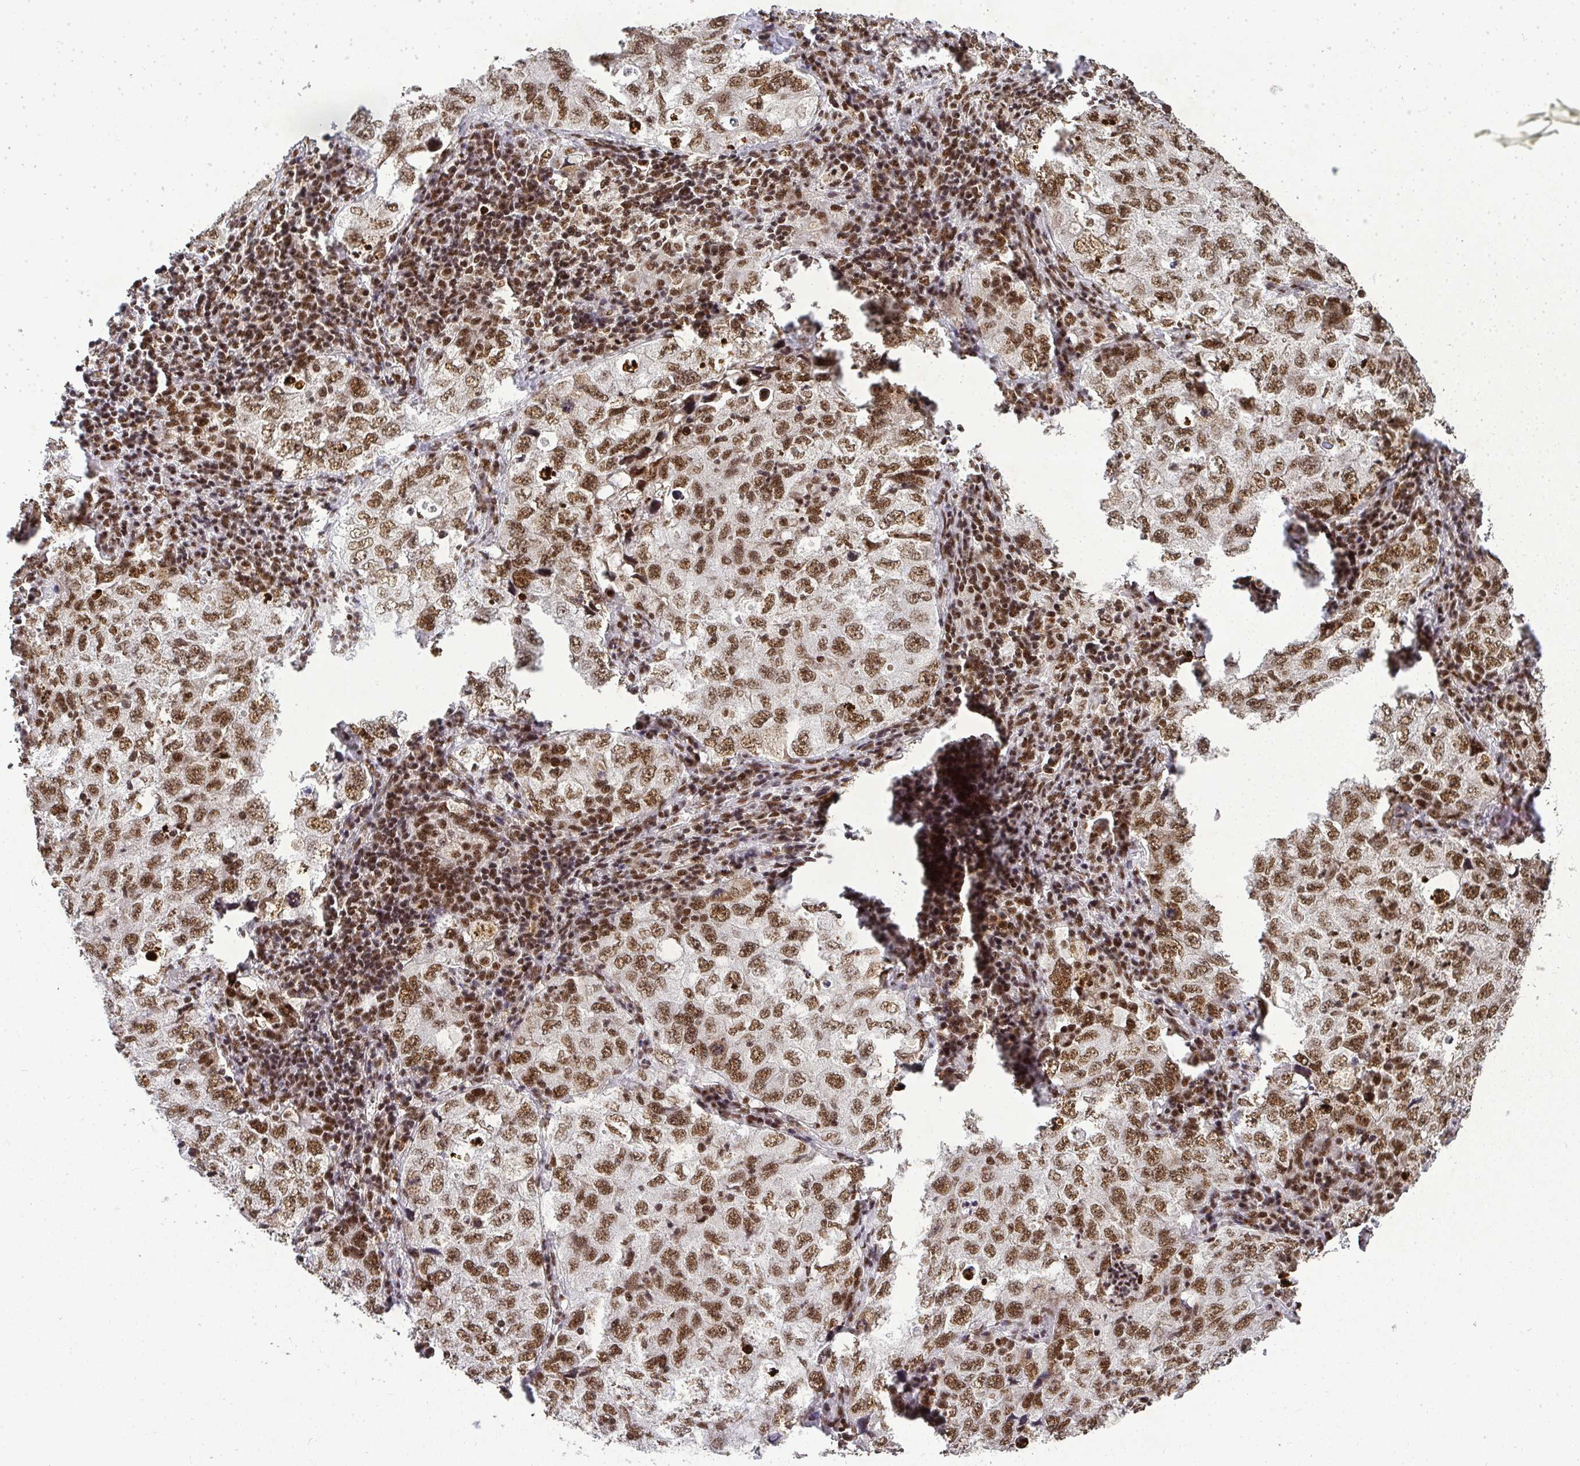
{"staining": {"intensity": "moderate", "quantity": ">75%", "location": "nuclear"}, "tissue": "lung cancer", "cell_type": "Tumor cells", "image_type": "cancer", "snomed": [{"axis": "morphology", "description": "Adenocarcinoma, NOS"}, {"axis": "topography", "description": "Lung"}], "caption": "DAB (3,3'-diaminobenzidine) immunohistochemical staining of human adenocarcinoma (lung) reveals moderate nuclear protein expression in approximately >75% of tumor cells.", "gene": "U2AF1", "patient": {"sex": "female", "age": 57}}